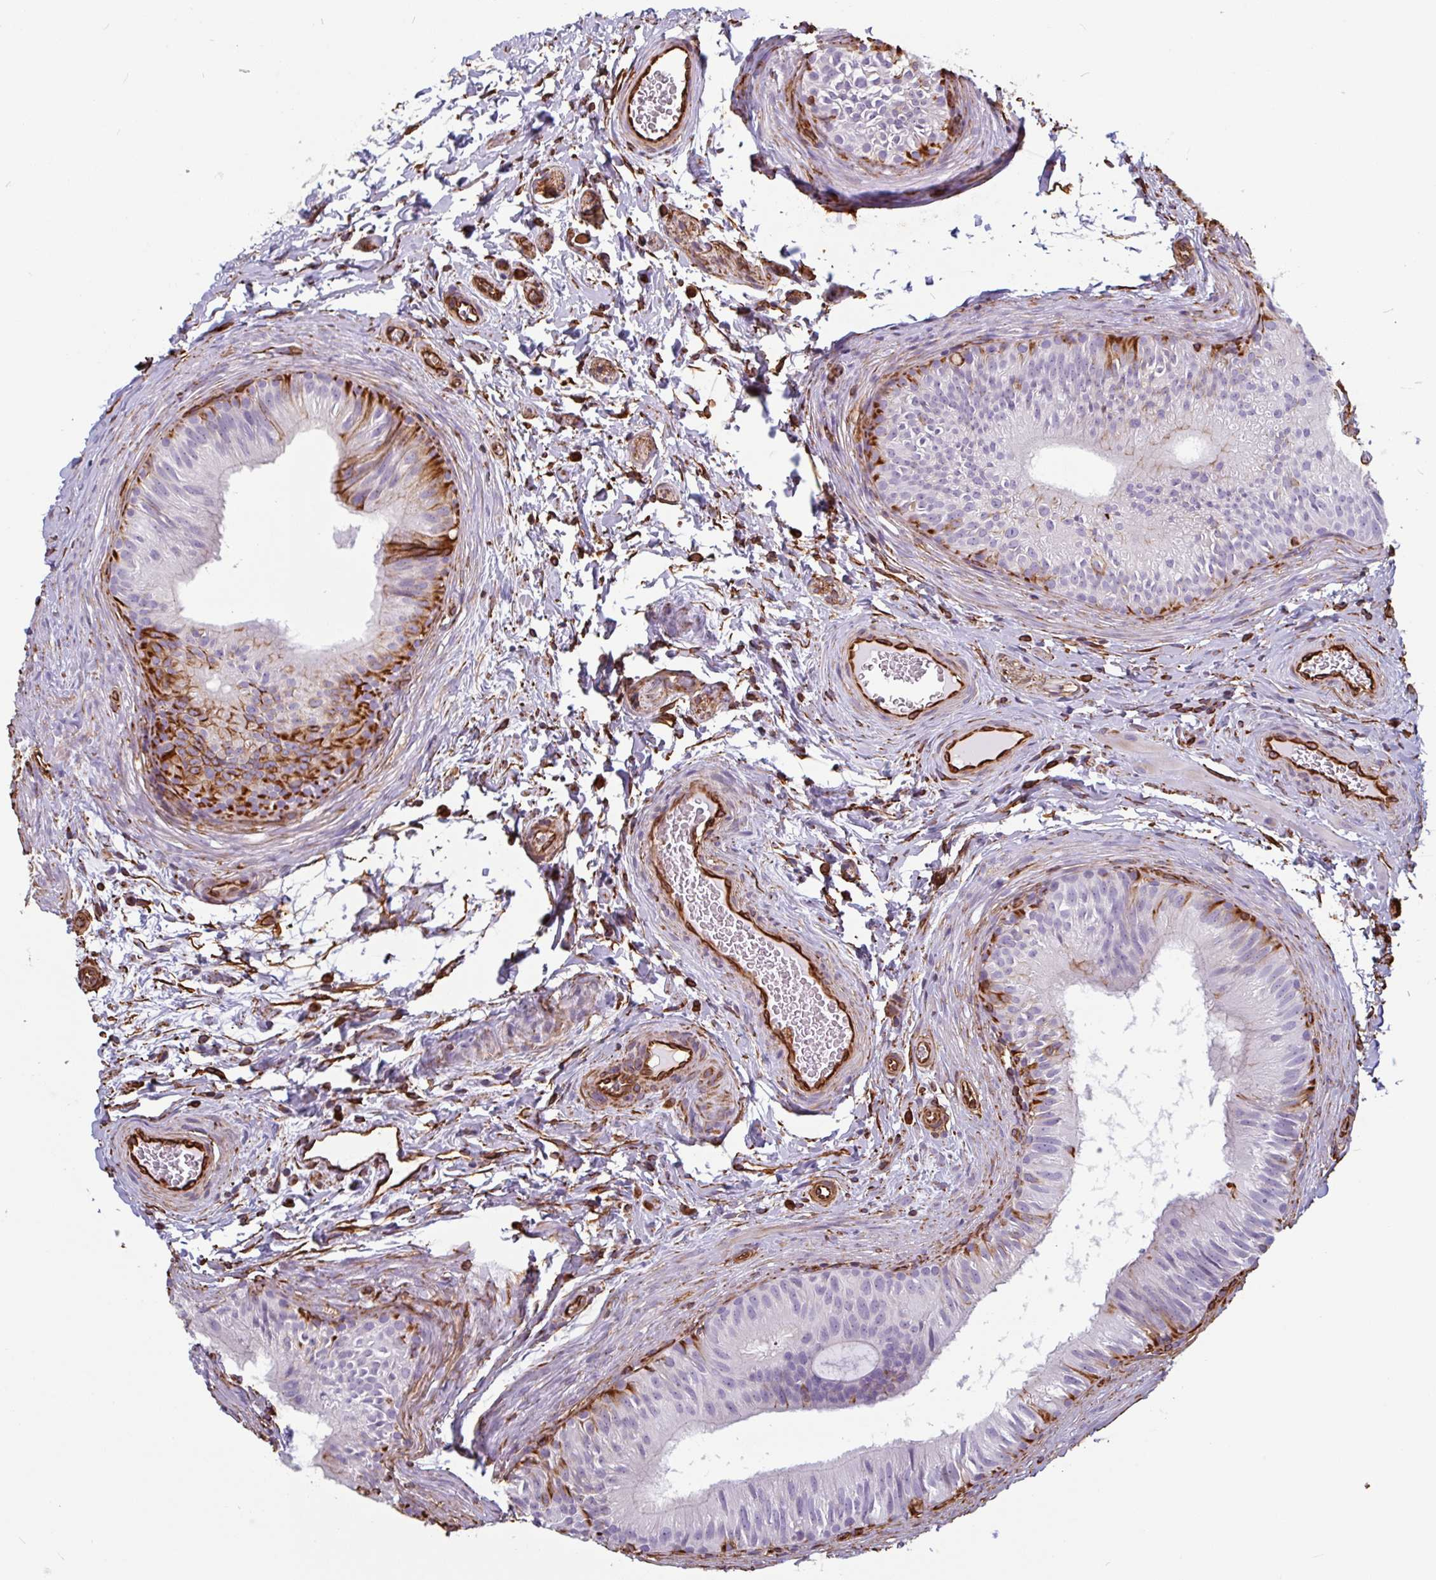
{"staining": {"intensity": "strong", "quantity": "<25%", "location": "cytoplasmic/membranous"}, "tissue": "epididymis", "cell_type": "Glandular cells", "image_type": "normal", "snomed": [{"axis": "morphology", "description": "Normal tissue, NOS"}, {"axis": "topography", "description": "Epididymis"}], "caption": "Human epididymis stained with a brown dye reveals strong cytoplasmic/membranous positive staining in approximately <25% of glandular cells.", "gene": "PPFIA1", "patient": {"sex": "male", "age": 24}}